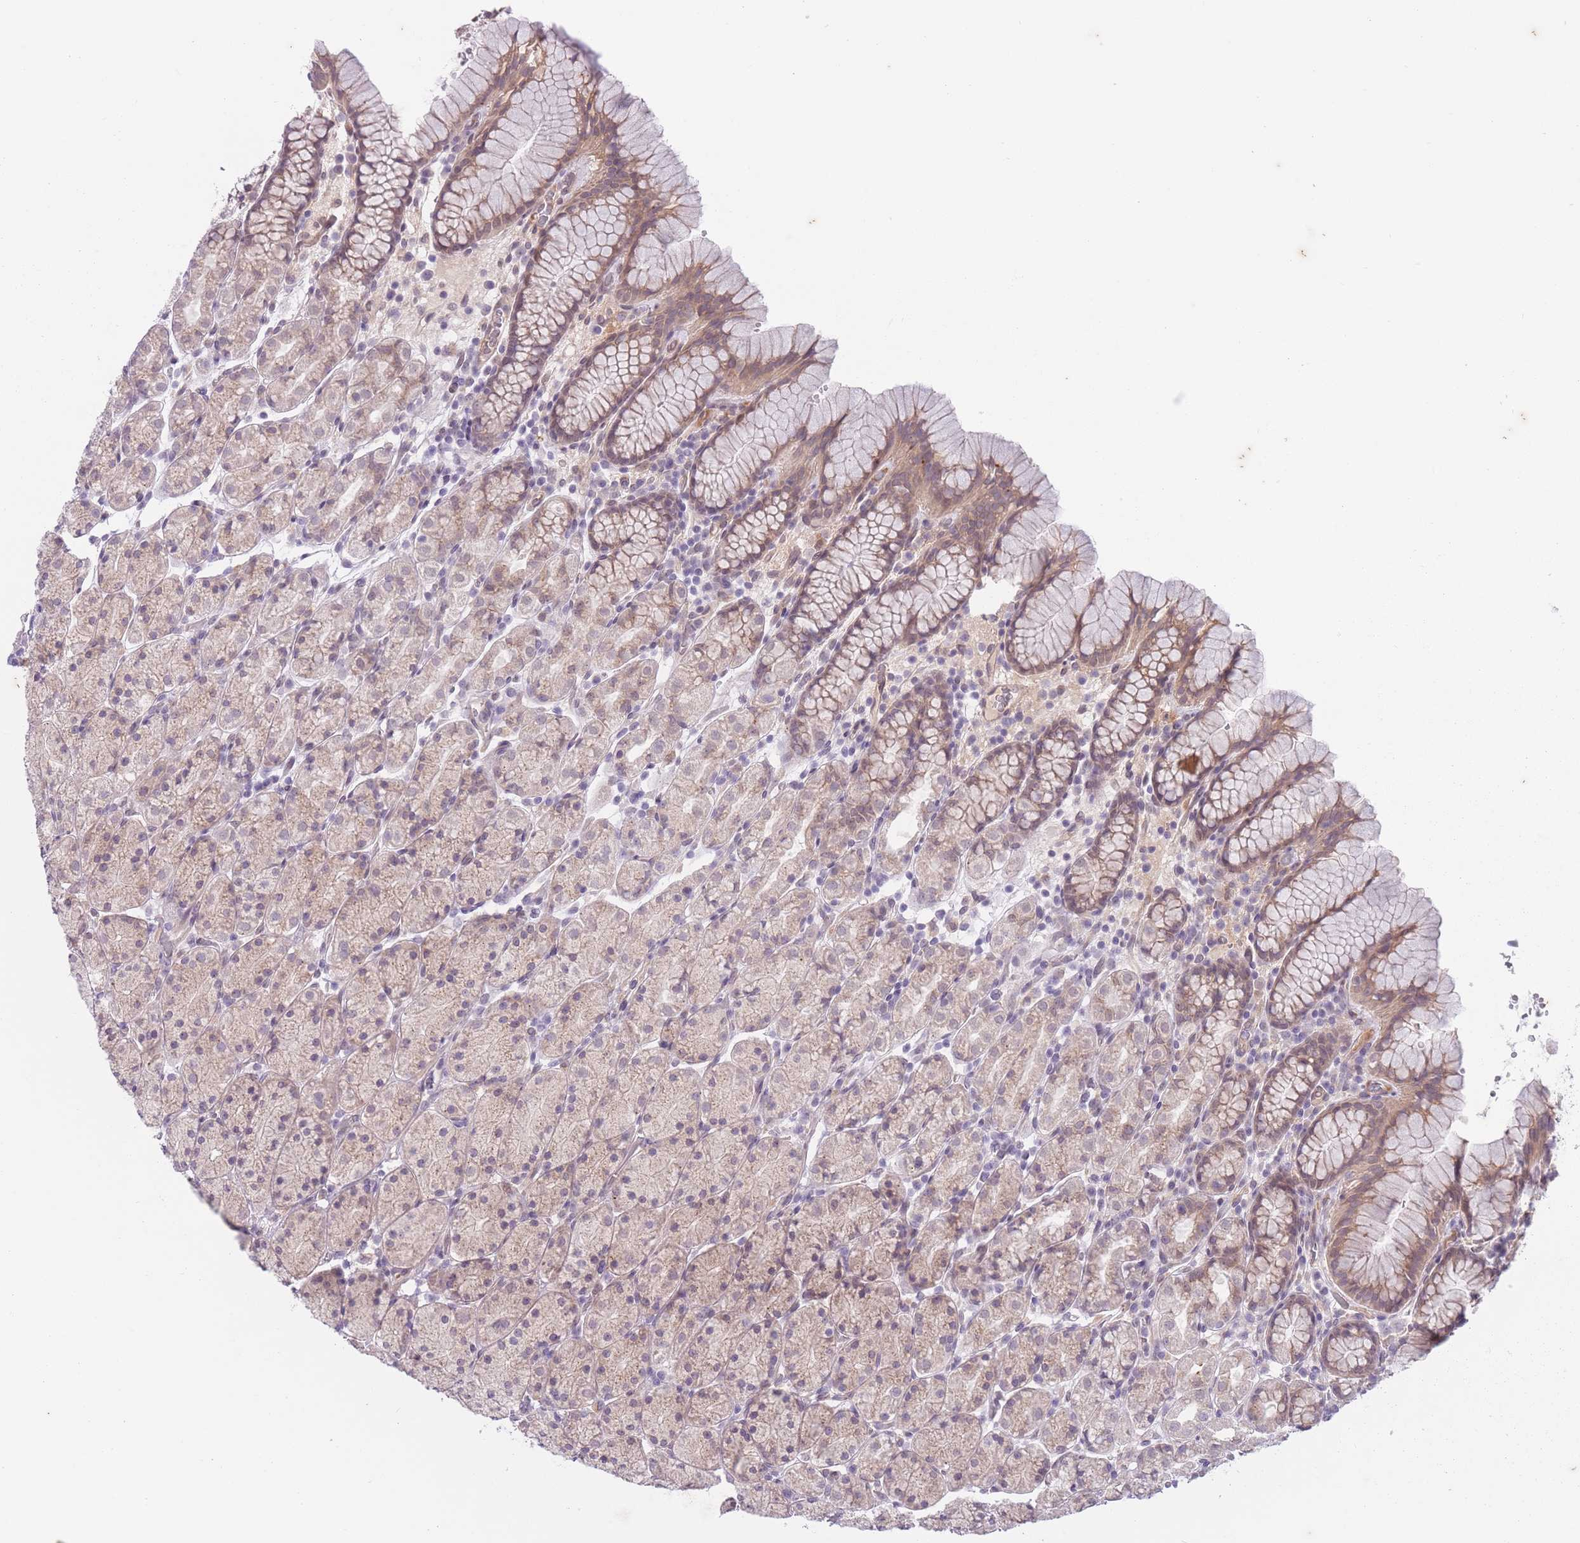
{"staining": {"intensity": "moderate", "quantity": "<25%", "location": "cytoplasmic/membranous"}, "tissue": "stomach", "cell_type": "Glandular cells", "image_type": "normal", "snomed": [{"axis": "morphology", "description": "Normal tissue, NOS"}, {"axis": "topography", "description": "Stomach, upper"}, {"axis": "topography", "description": "Stomach"}], "caption": "An immunohistochemistry (IHC) histopathology image of unremarkable tissue is shown. Protein staining in brown shows moderate cytoplasmic/membranous positivity in stomach within glandular cells. (DAB (3,3'-diaminobenzidine) IHC with brightfield microscopy, high magnification).", "gene": "ARPIN", "patient": {"sex": "male", "age": 62}}